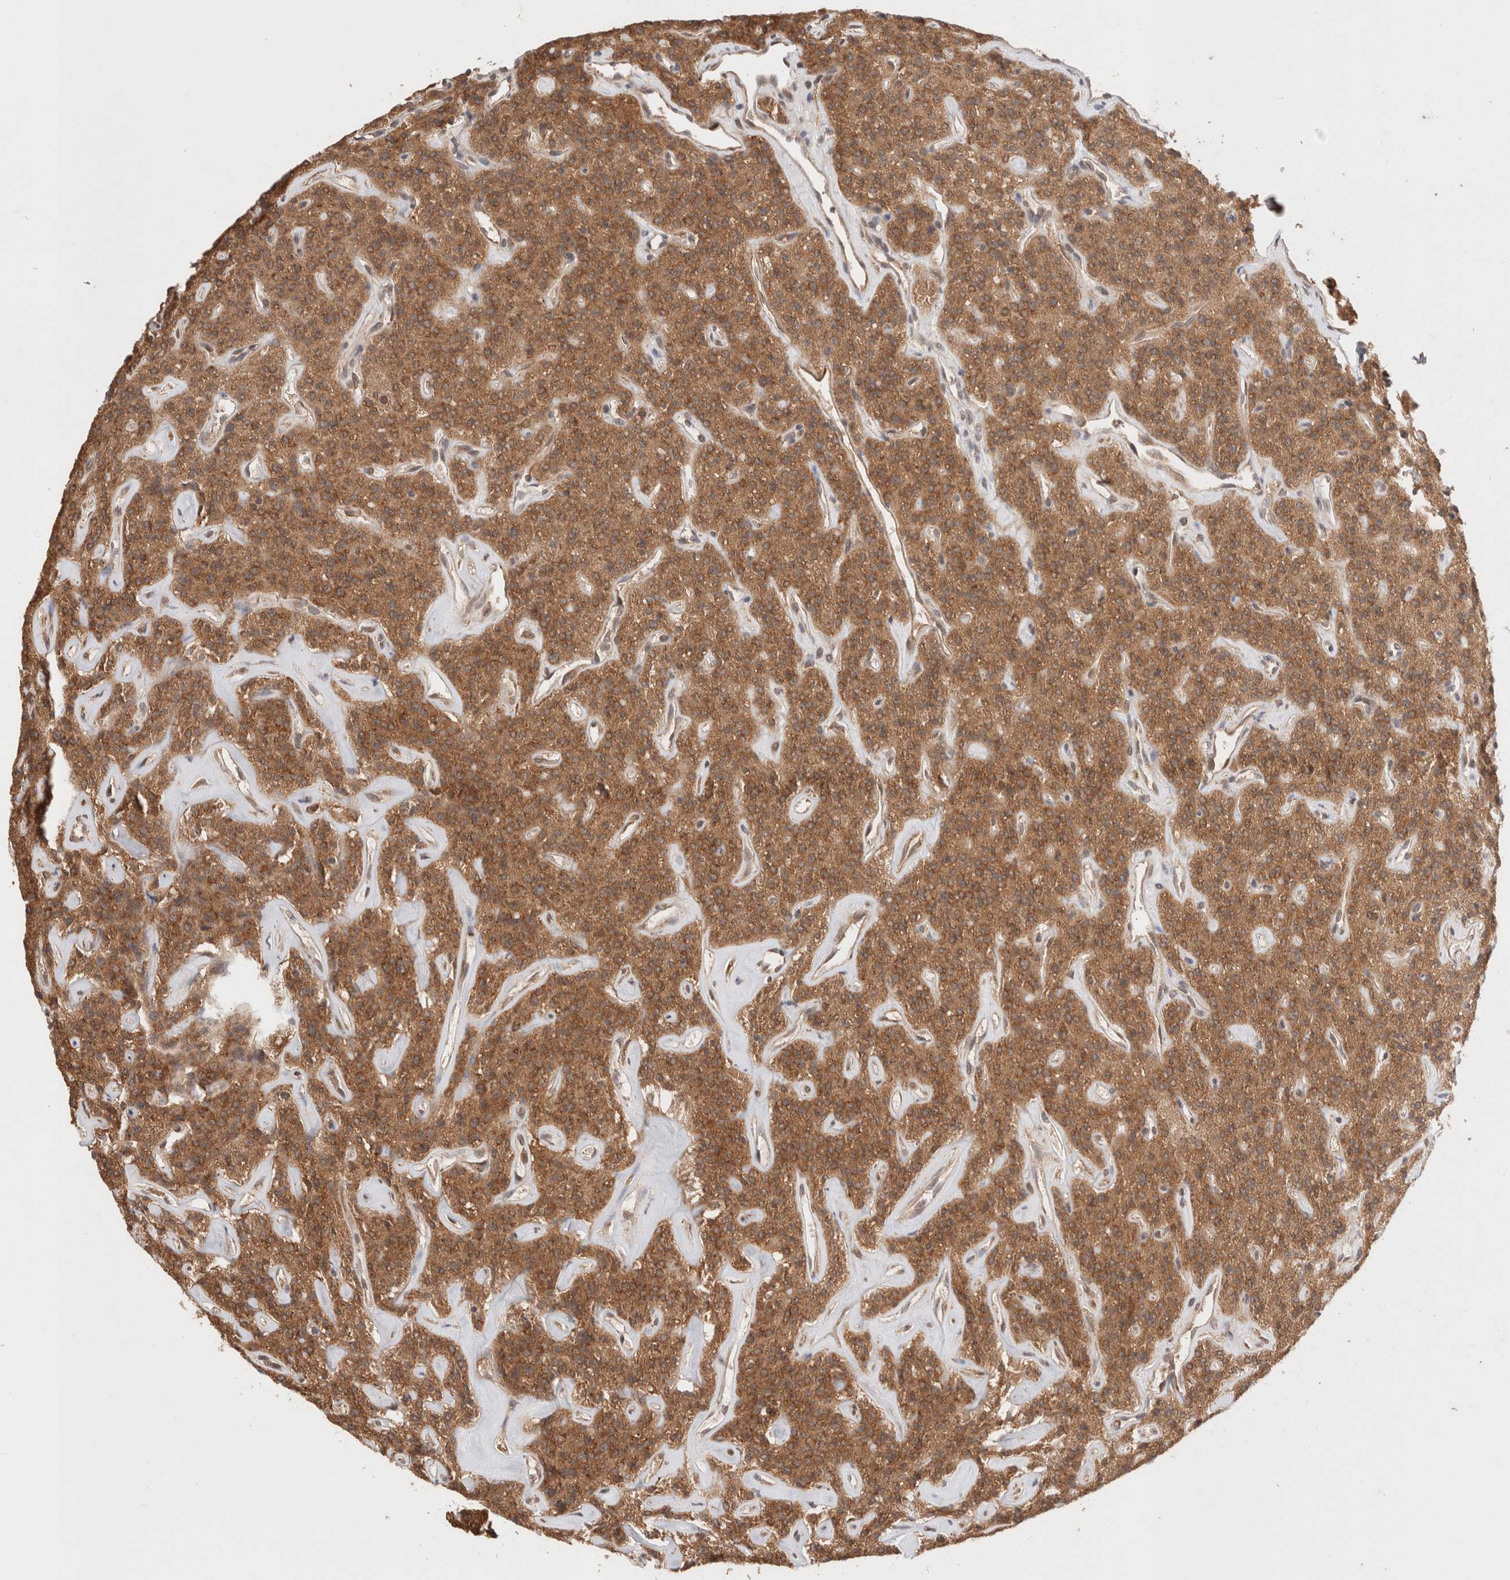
{"staining": {"intensity": "strong", "quantity": ">75%", "location": "cytoplasmic/membranous"}, "tissue": "parathyroid gland", "cell_type": "Glandular cells", "image_type": "normal", "snomed": [{"axis": "morphology", "description": "Normal tissue, NOS"}, {"axis": "topography", "description": "Parathyroid gland"}], "caption": "Approximately >75% of glandular cells in benign parathyroid gland display strong cytoplasmic/membranous protein positivity as visualized by brown immunohistochemical staining.", "gene": "SIKE1", "patient": {"sex": "male", "age": 46}}